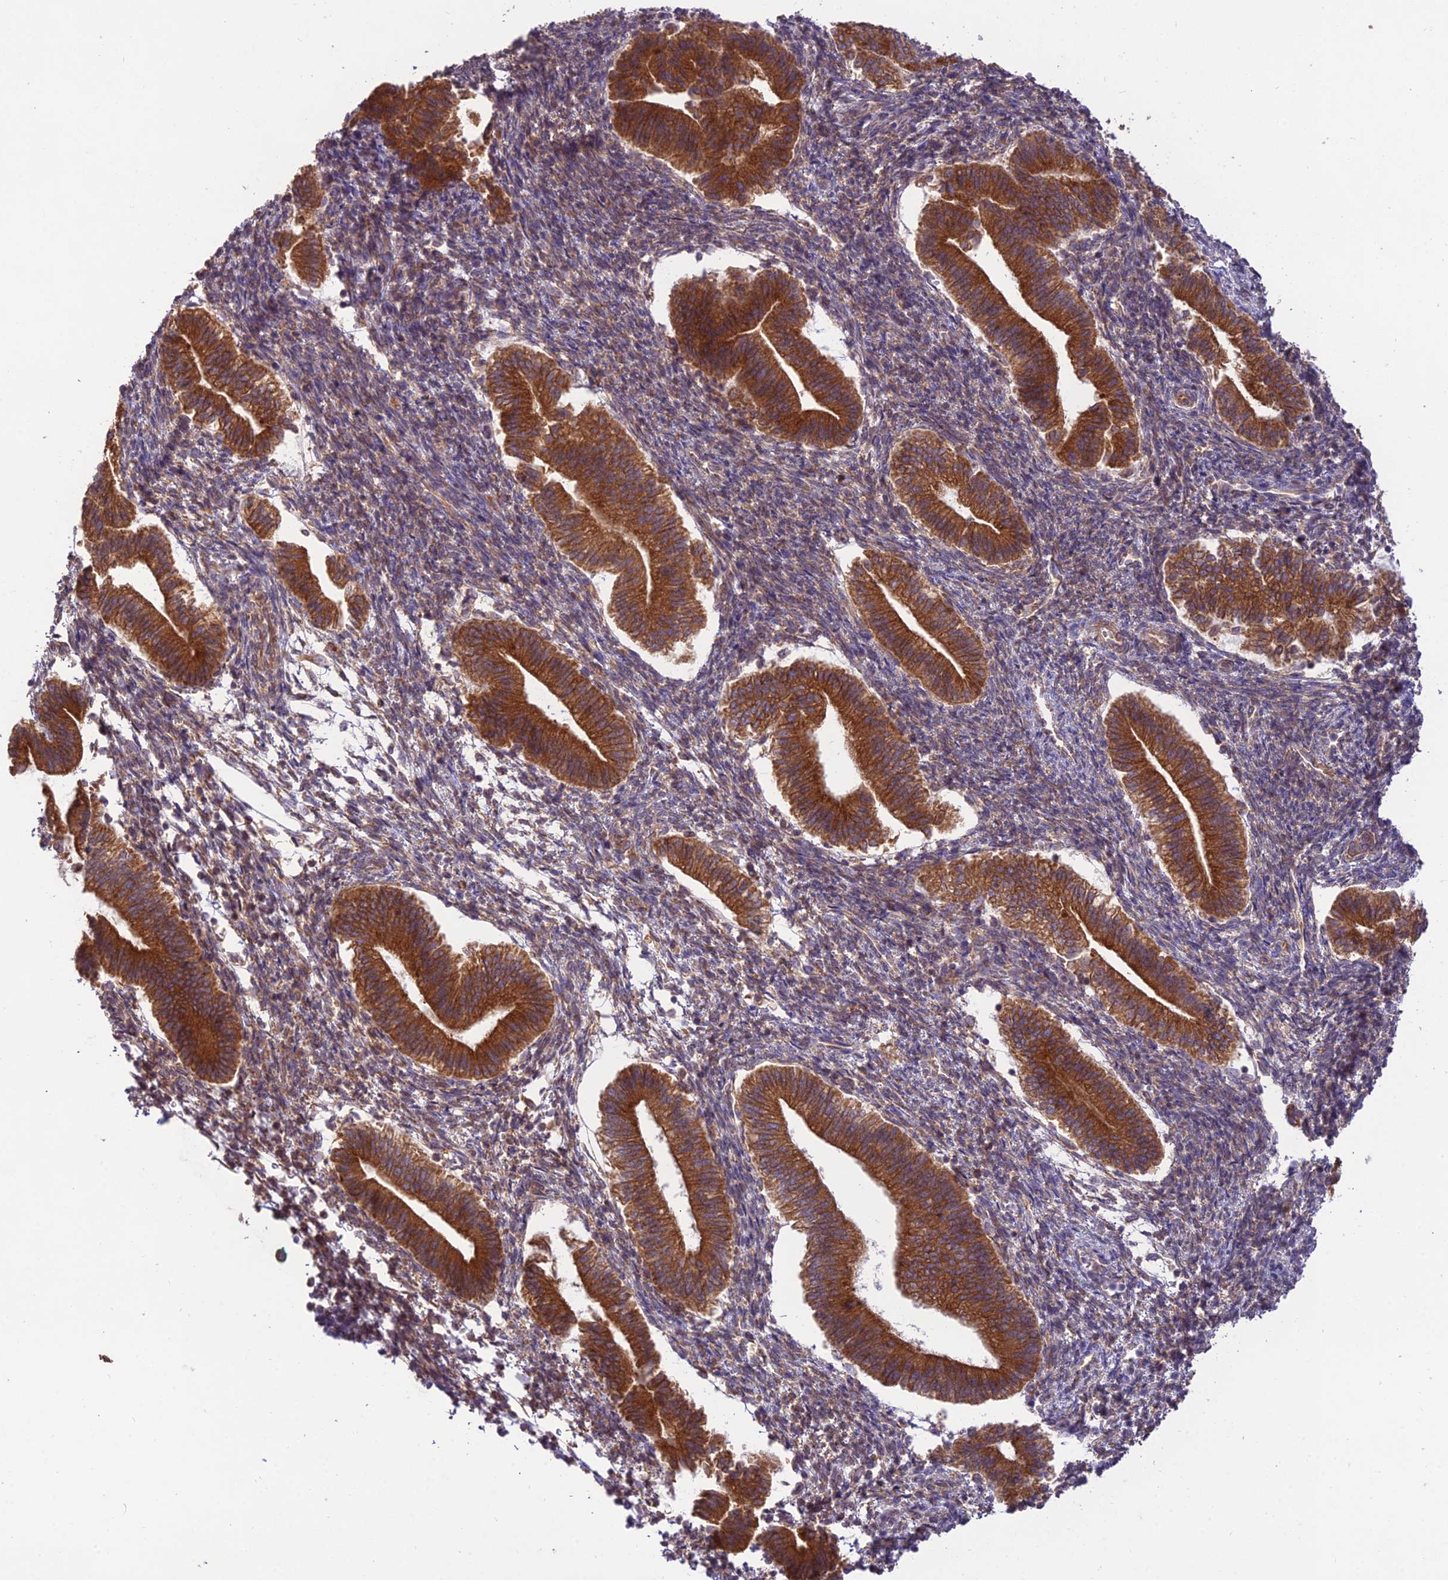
{"staining": {"intensity": "moderate", "quantity": "25%-75%", "location": "cytoplasmic/membranous"}, "tissue": "endometrium", "cell_type": "Cells in endometrial stroma", "image_type": "normal", "snomed": [{"axis": "morphology", "description": "Normal tissue, NOS"}, {"axis": "topography", "description": "Endometrium"}], "caption": "Cells in endometrial stroma exhibit medium levels of moderate cytoplasmic/membranous positivity in approximately 25%-75% of cells in normal endometrium.", "gene": "TMEM259", "patient": {"sex": "female", "age": 25}}